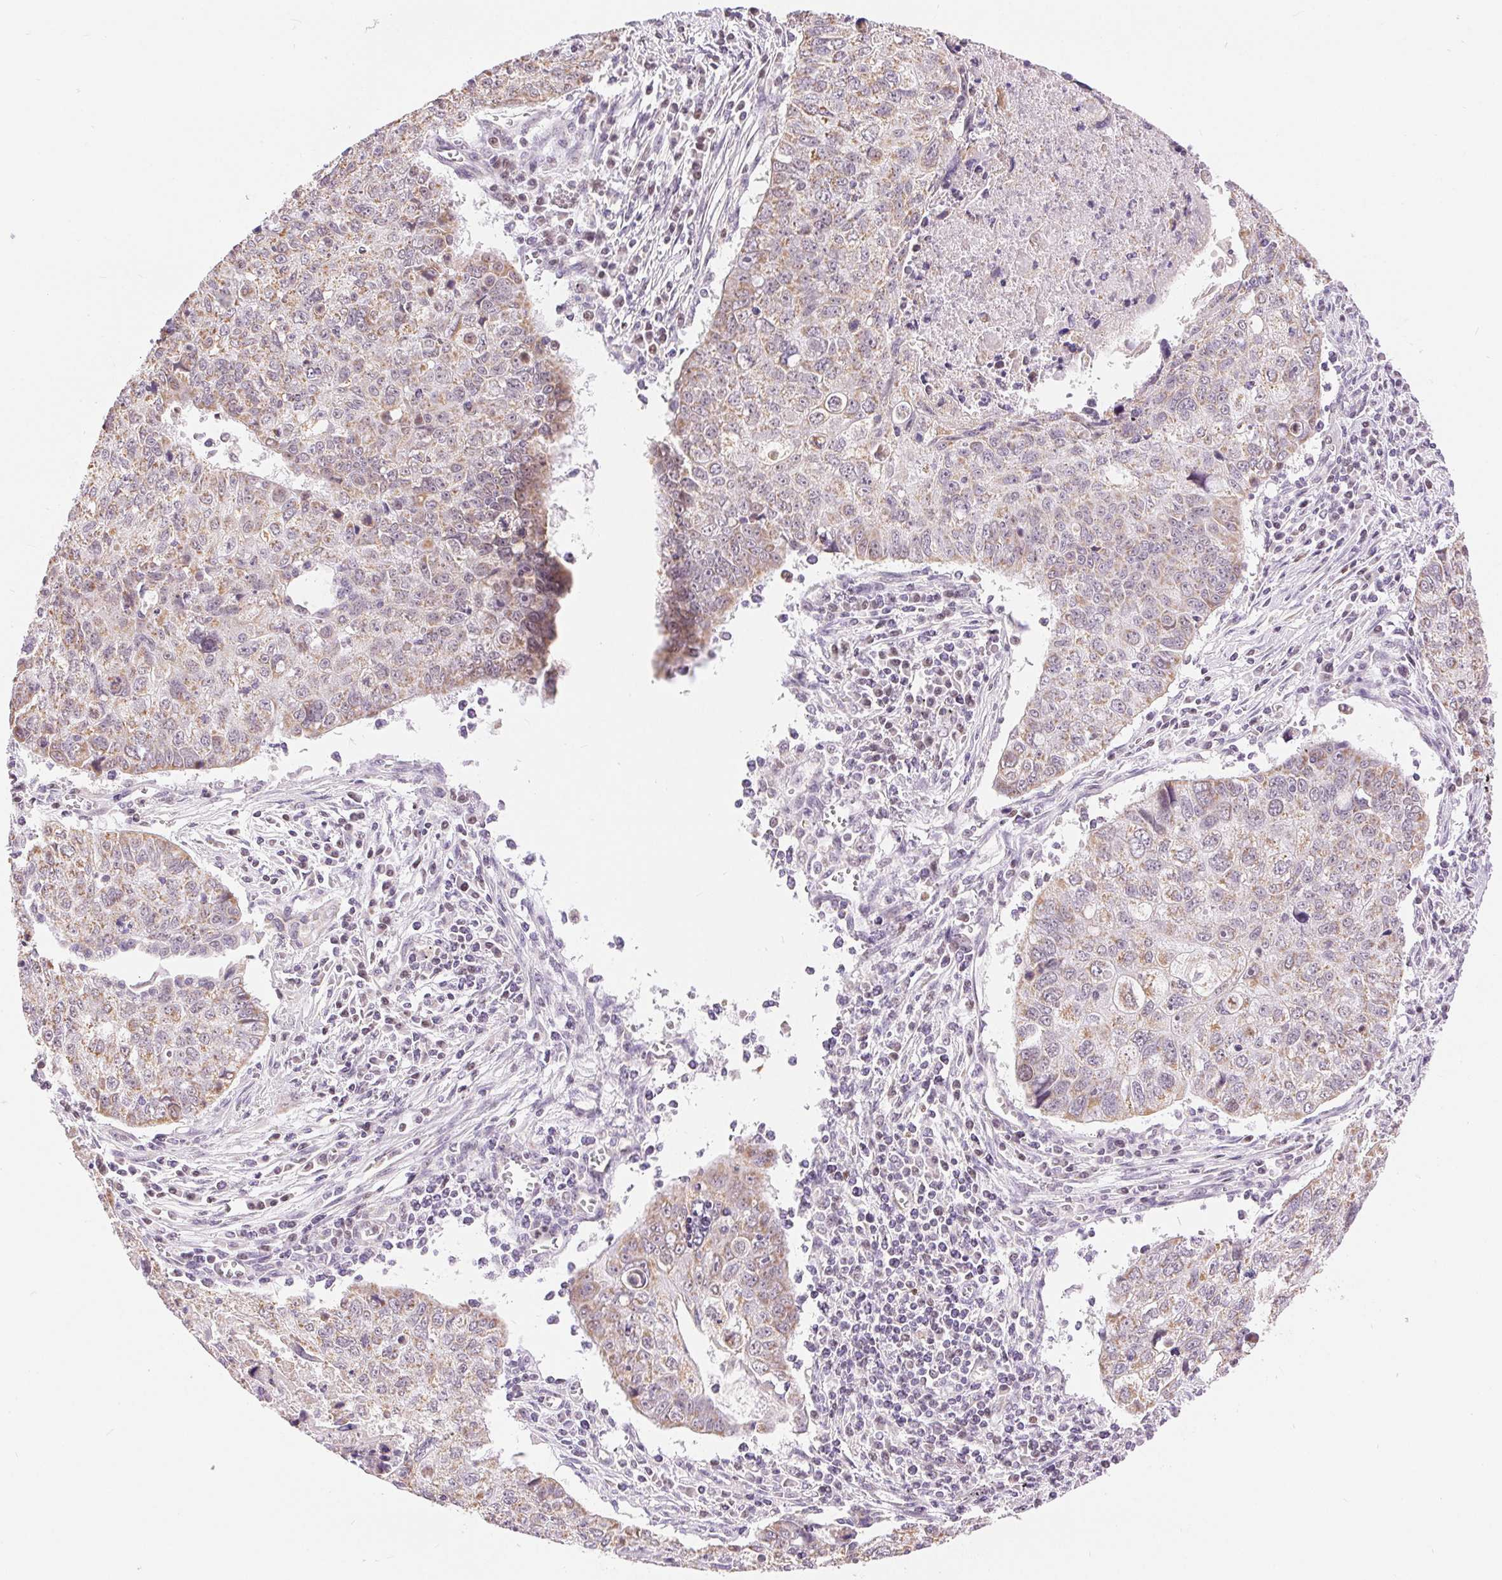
{"staining": {"intensity": "weak", "quantity": ">75%", "location": "cytoplasmic/membranous"}, "tissue": "lung cancer", "cell_type": "Tumor cells", "image_type": "cancer", "snomed": [{"axis": "morphology", "description": "Normal morphology"}, {"axis": "morphology", "description": "Aneuploidy"}, {"axis": "morphology", "description": "Squamous cell carcinoma, NOS"}, {"axis": "topography", "description": "Lymph node"}, {"axis": "topography", "description": "Lung"}], "caption": "Squamous cell carcinoma (lung) tissue displays weak cytoplasmic/membranous staining in about >75% of tumor cells The staining is performed using DAB brown chromogen to label protein expression. The nuclei are counter-stained blue using hematoxylin.", "gene": "POU2F2", "patient": {"sex": "female", "age": 76}}